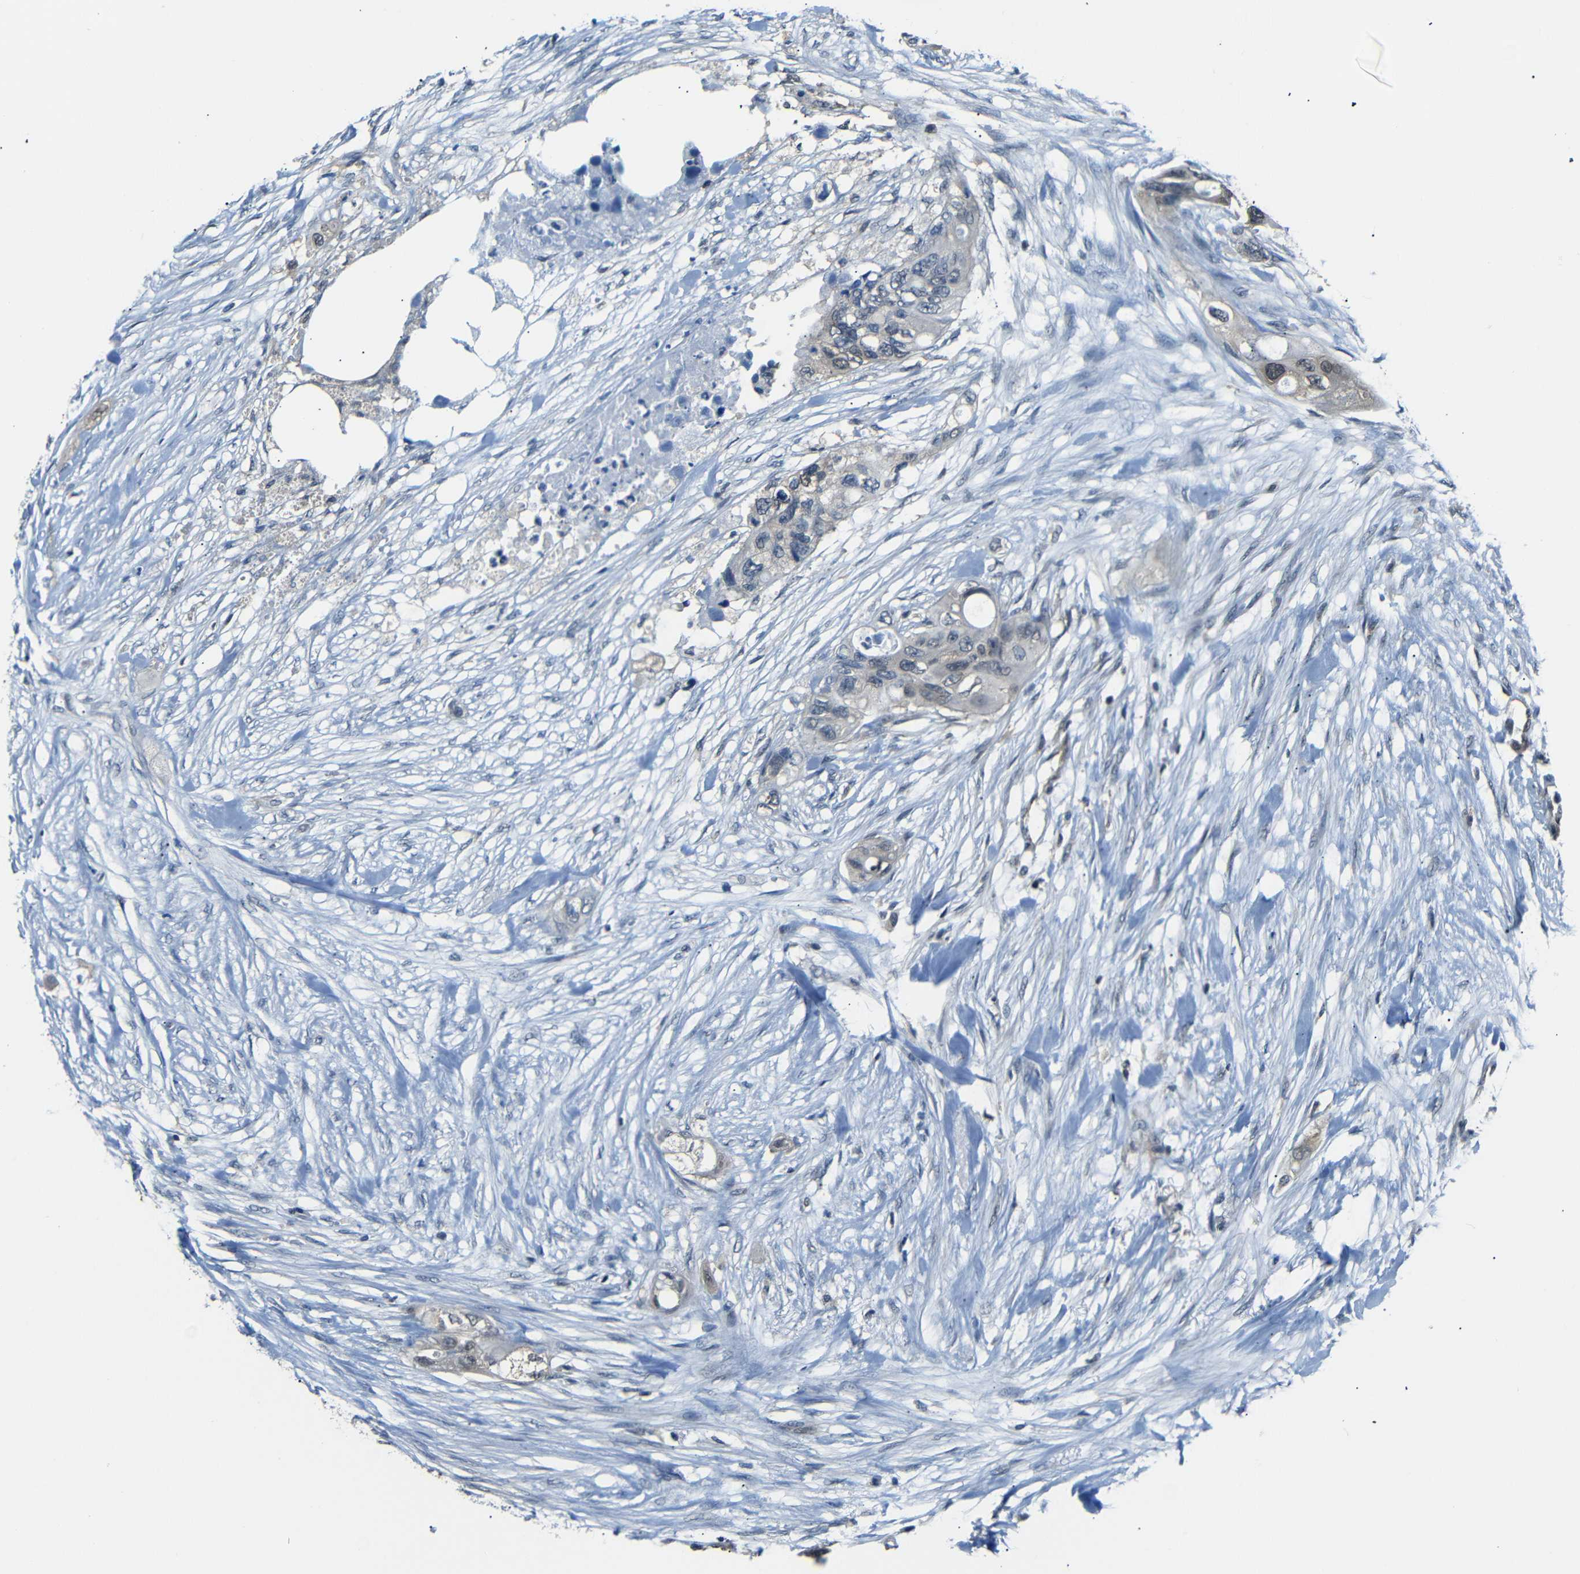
{"staining": {"intensity": "weak", "quantity": ">75%", "location": "cytoplasmic/membranous,nuclear"}, "tissue": "colorectal cancer", "cell_type": "Tumor cells", "image_type": "cancer", "snomed": [{"axis": "morphology", "description": "Adenocarcinoma, NOS"}, {"axis": "topography", "description": "Colon"}], "caption": "IHC of human adenocarcinoma (colorectal) exhibits low levels of weak cytoplasmic/membranous and nuclear positivity in approximately >75% of tumor cells. The staining is performed using DAB (3,3'-diaminobenzidine) brown chromogen to label protein expression. The nuclei are counter-stained blue using hematoxylin.", "gene": "UBXN1", "patient": {"sex": "female", "age": 57}}